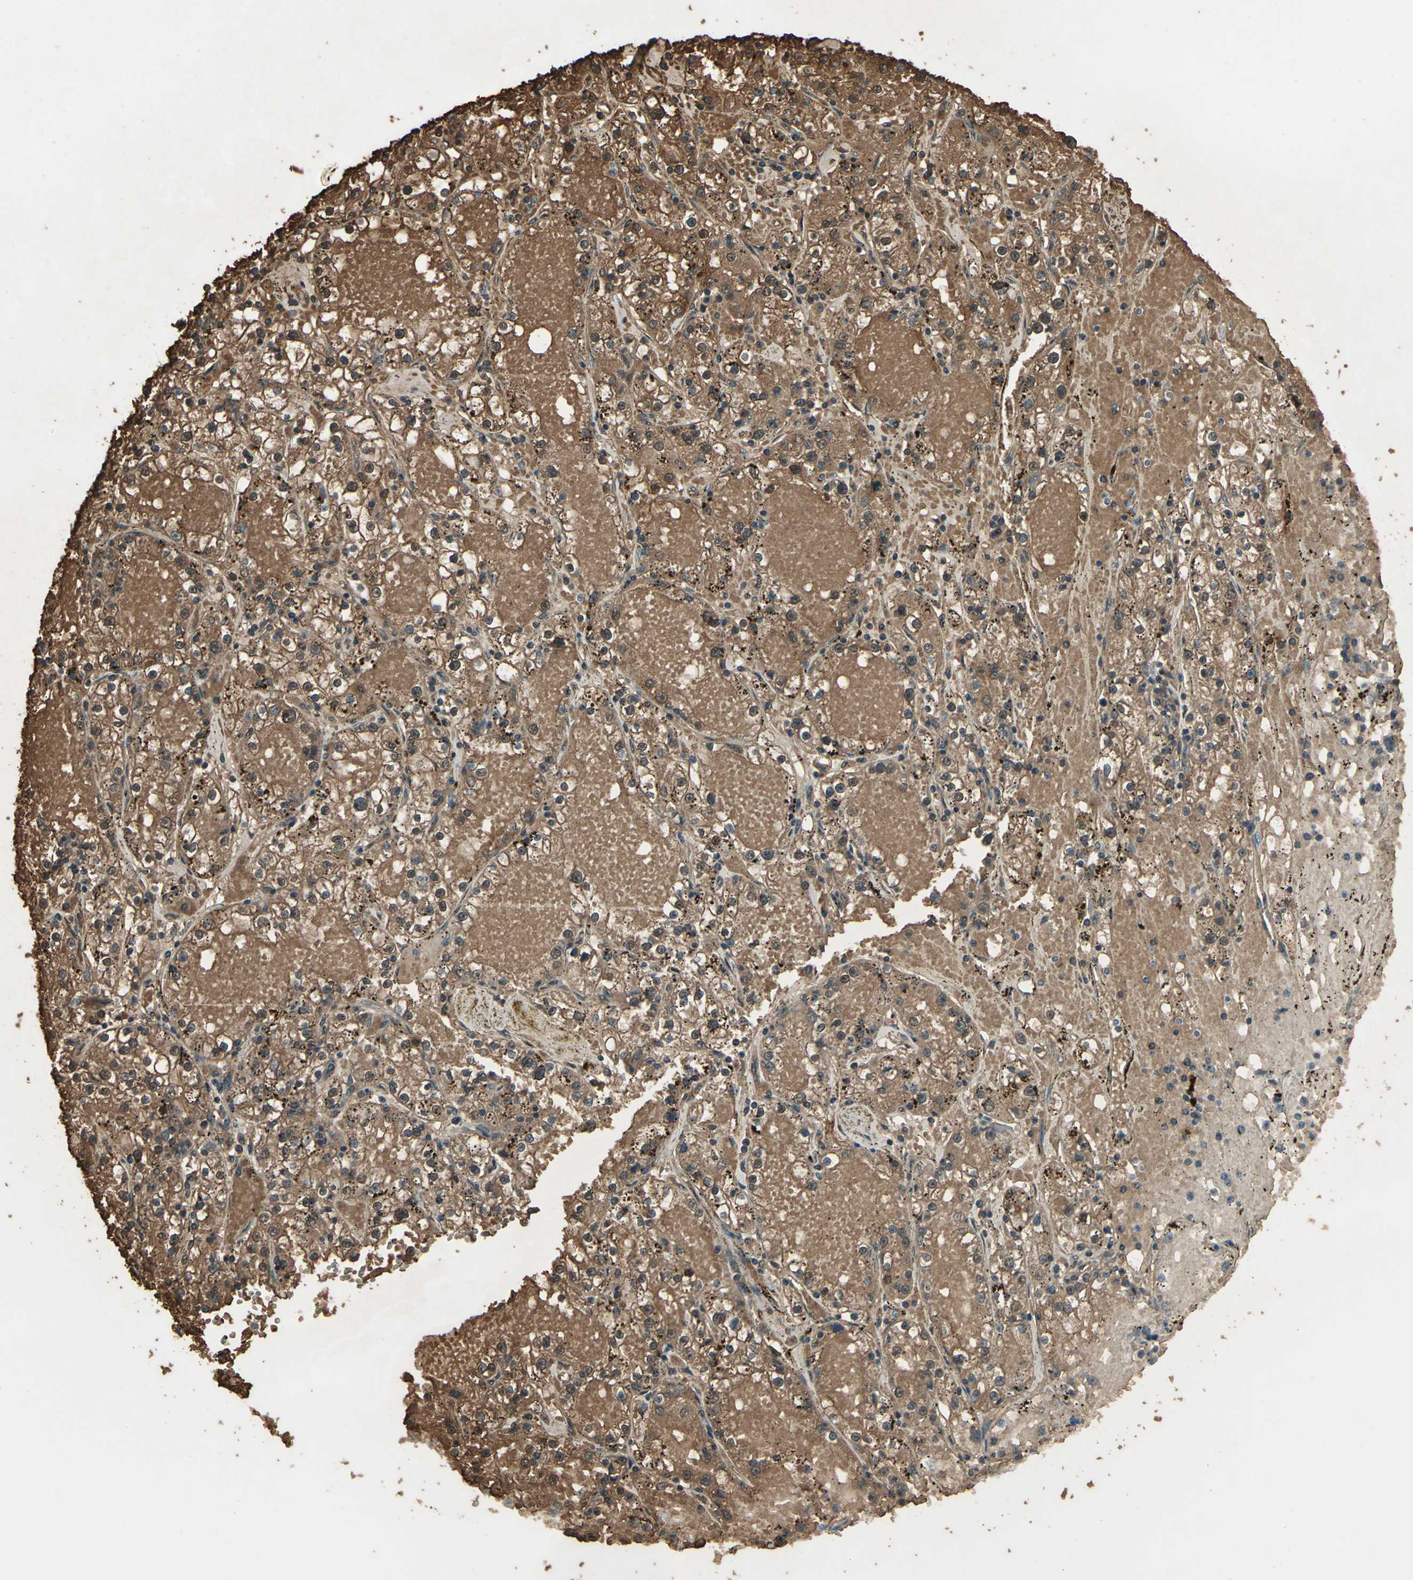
{"staining": {"intensity": "strong", "quantity": ">75%", "location": "cytoplasmic/membranous,nuclear"}, "tissue": "renal cancer", "cell_type": "Tumor cells", "image_type": "cancer", "snomed": [{"axis": "morphology", "description": "Adenocarcinoma, NOS"}, {"axis": "topography", "description": "Kidney"}], "caption": "This micrograph demonstrates IHC staining of renal cancer (adenocarcinoma), with high strong cytoplasmic/membranous and nuclear positivity in about >75% of tumor cells.", "gene": "DDAH1", "patient": {"sex": "male", "age": 56}}